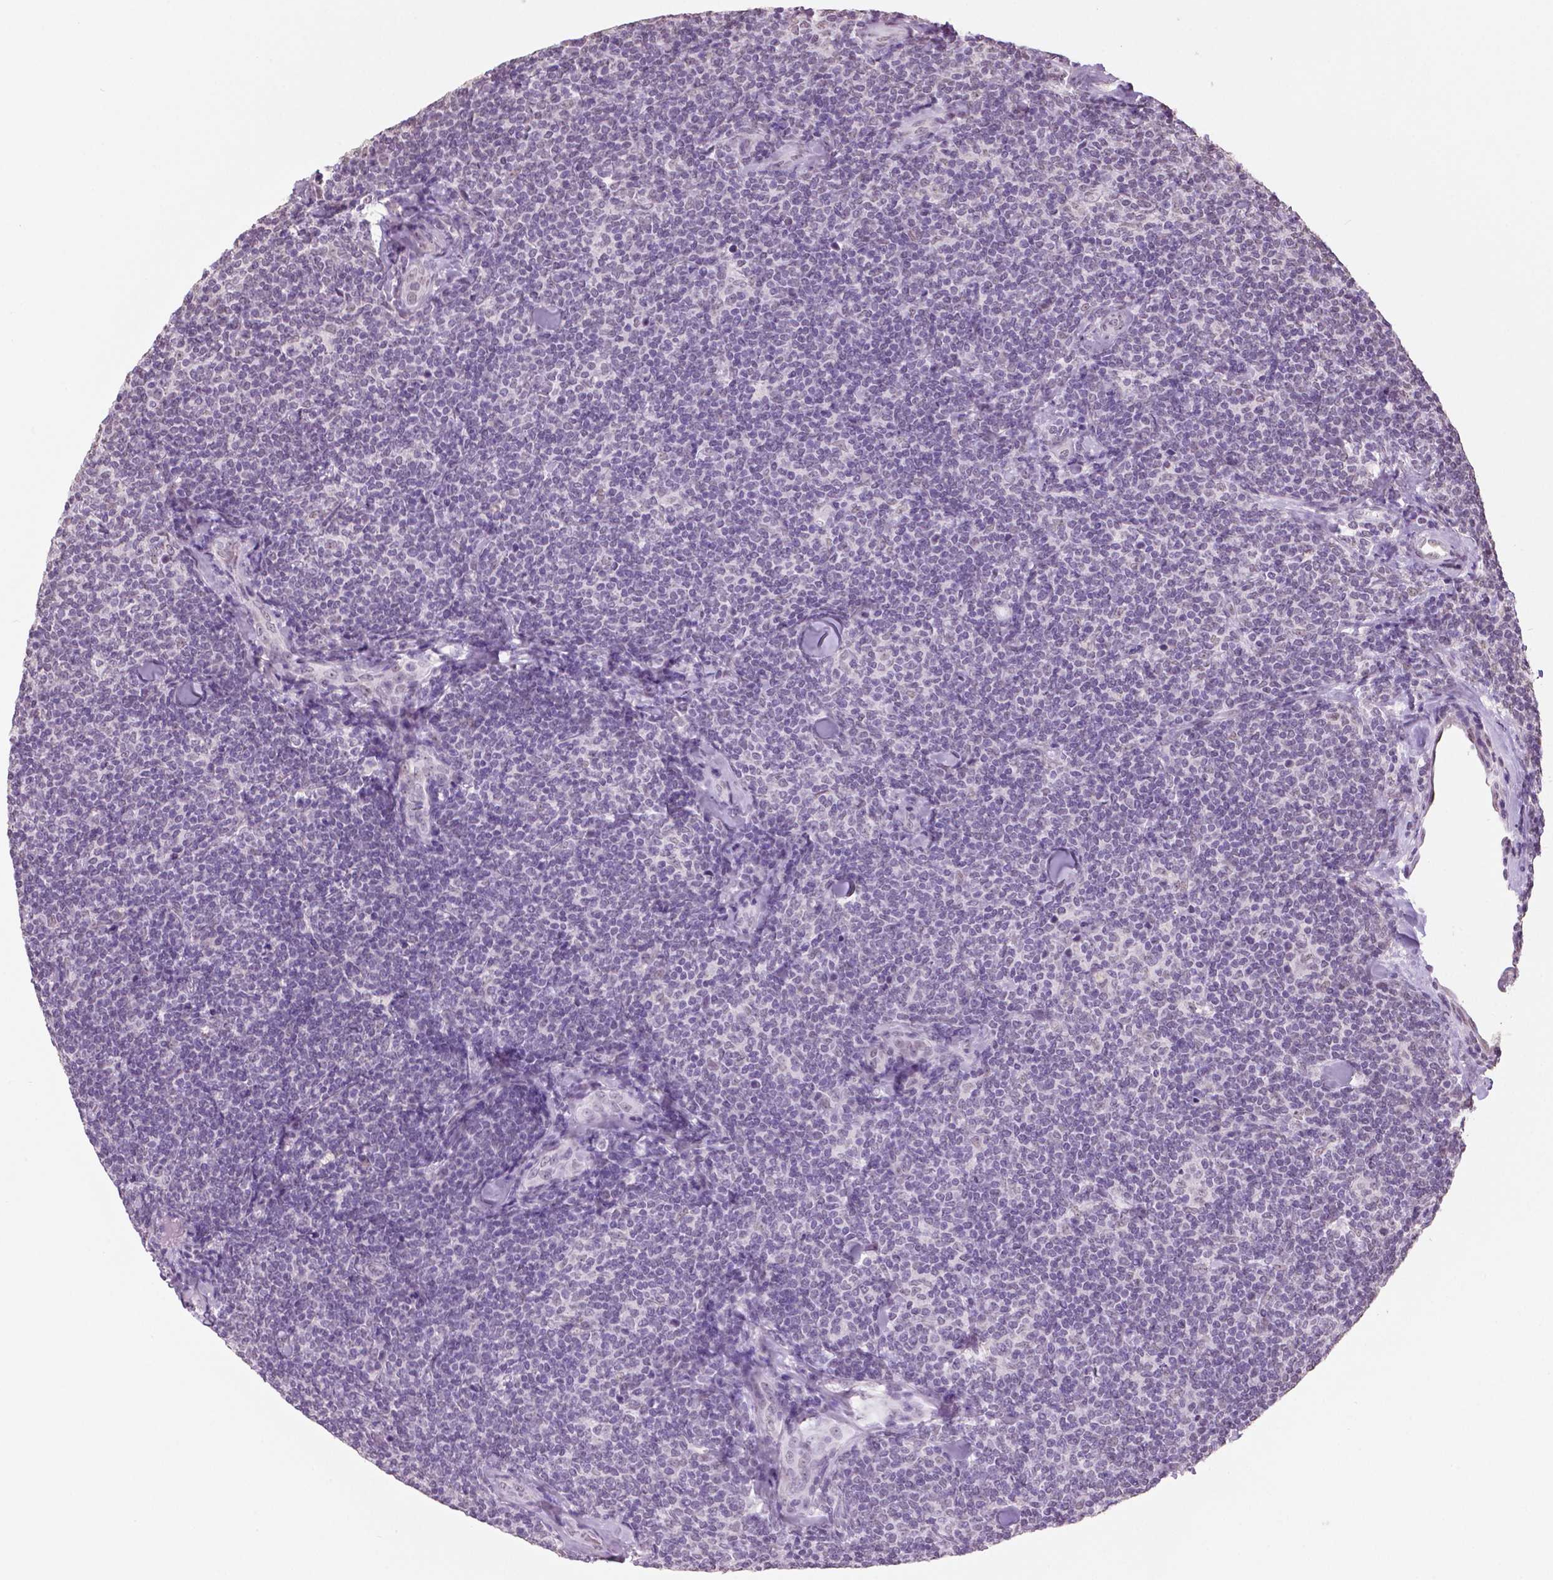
{"staining": {"intensity": "negative", "quantity": "none", "location": "none"}, "tissue": "lymphoma", "cell_type": "Tumor cells", "image_type": "cancer", "snomed": [{"axis": "morphology", "description": "Malignant lymphoma, non-Hodgkin's type, Low grade"}, {"axis": "topography", "description": "Lymph node"}], "caption": "Micrograph shows no protein expression in tumor cells of lymphoma tissue.", "gene": "IGF2BP1", "patient": {"sex": "female", "age": 56}}